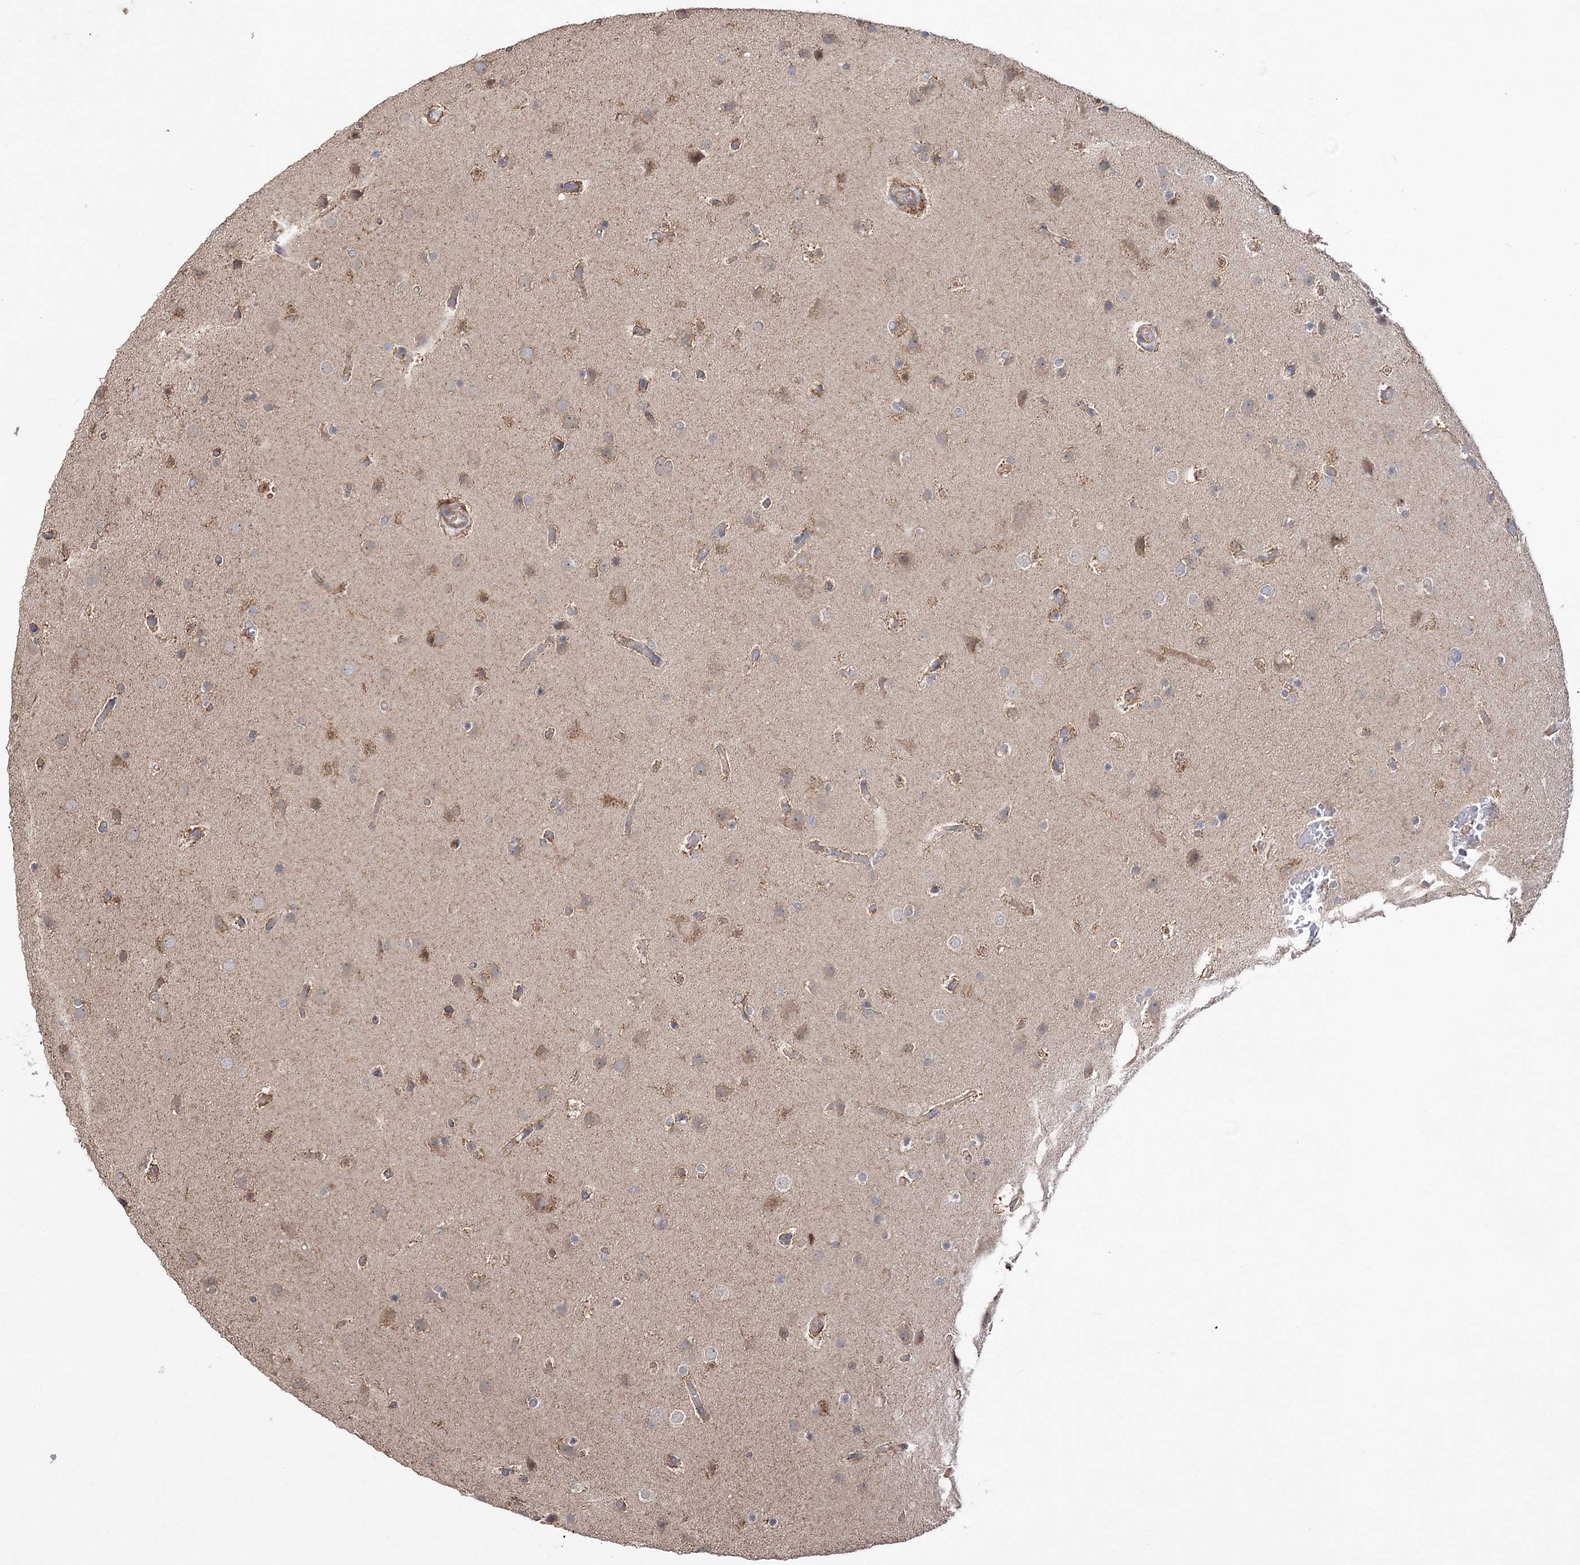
{"staining": {"intensity": "weak", "quantity": "25%-75%", "location": "cytoplasmic/membranous"}, "tissue": "glioma", "cell_type": "Tumor cells", "image_type": "cancer", "snomed": [{"axis": "morphology", "description": "Glioma, malignant, High grade"}, {"axis": "topography", "description": "Cerebral cortex"}], "caption": "Glioma stained for a protein (brown) exhibits weak cytoplasmic/membranous positive positivity in about 25%-75% of tumor cells.", "gene": "LARS2", "patient": {"sex": "female", "age": 36}}